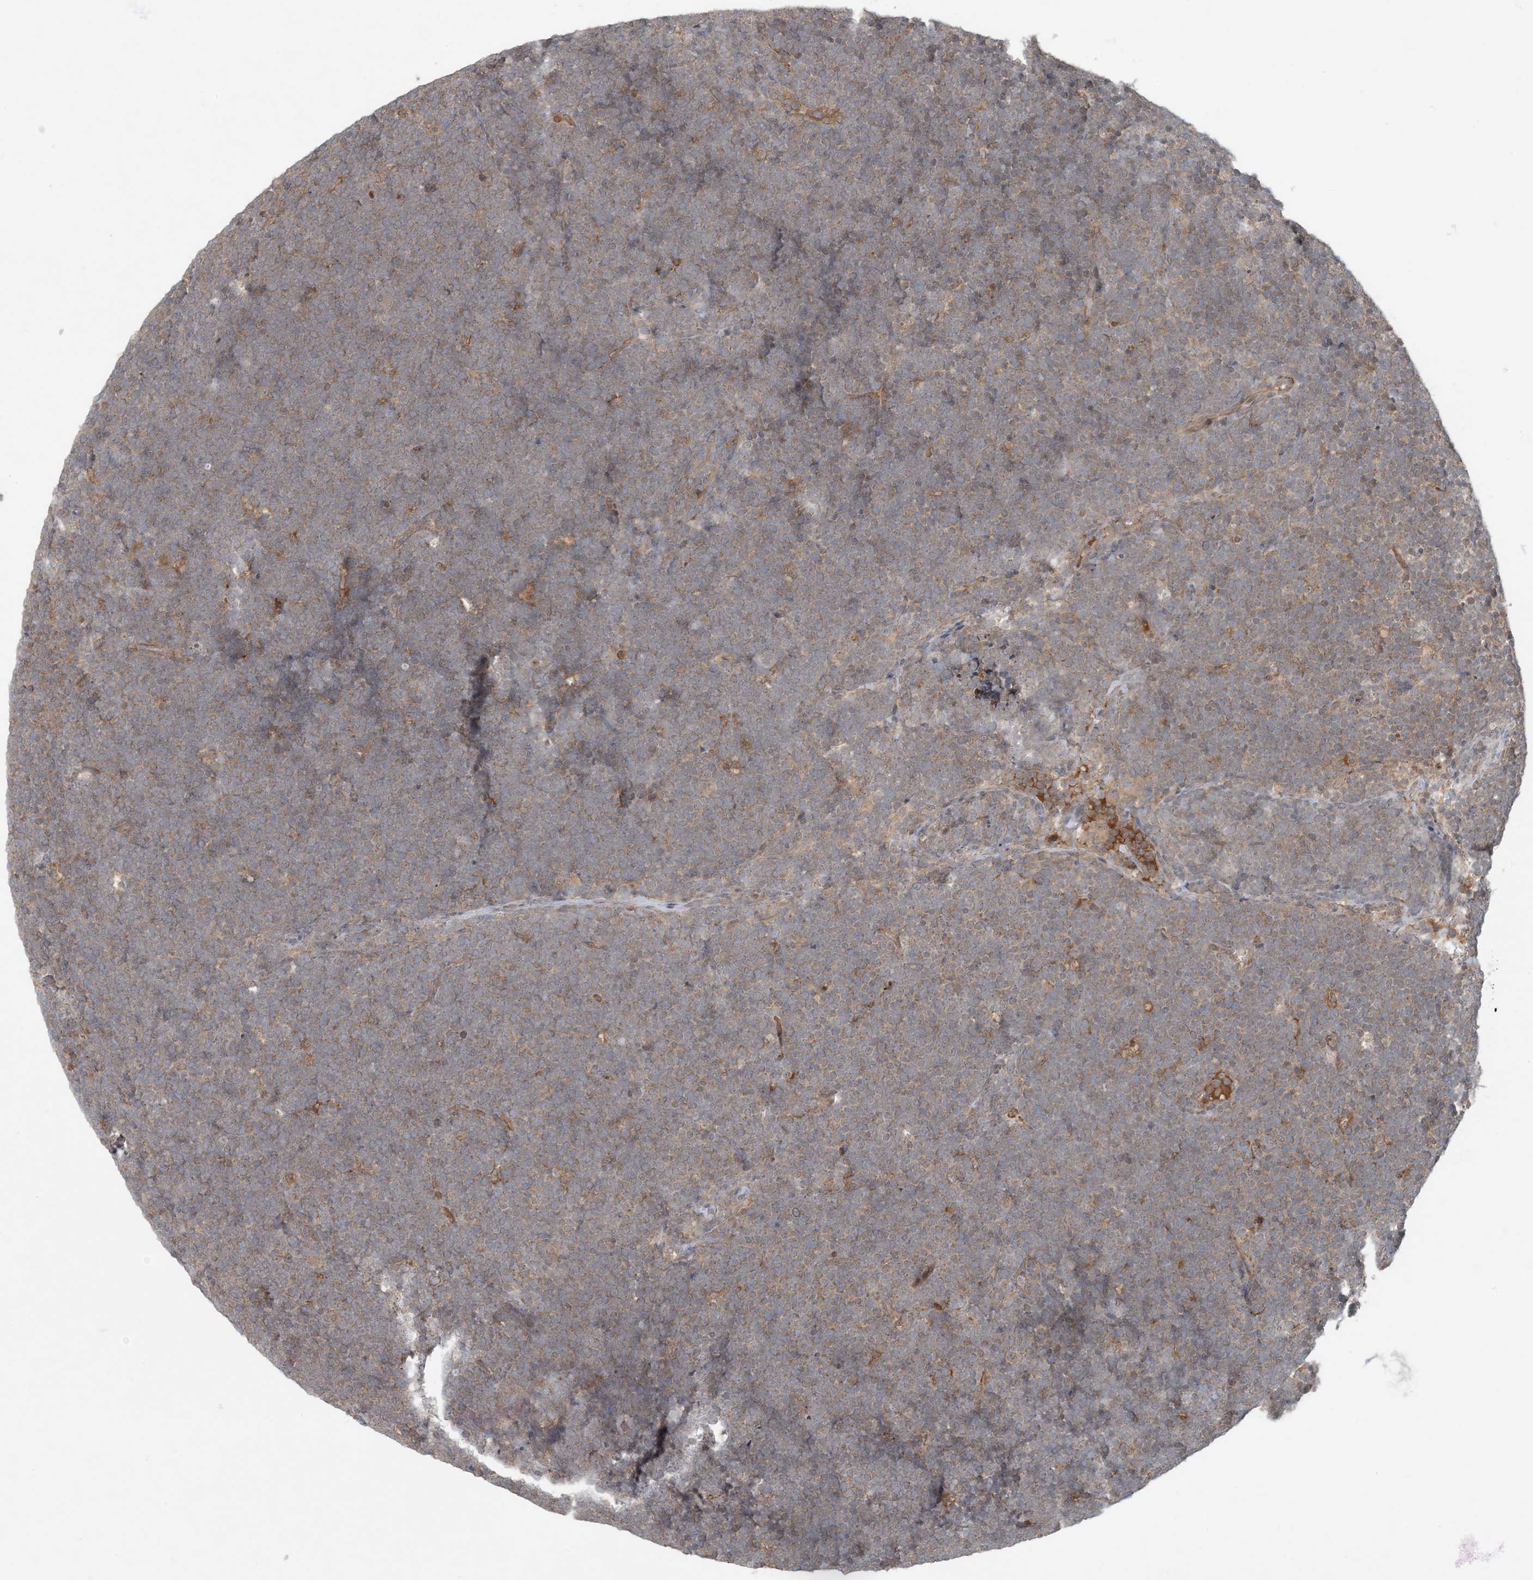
{"staining": {"intensity": "moderate", "quantity": "<25%", "location": "cytoplasmic/membranous"}, "tissue": "lymphoma", "cell_type": "Tumor cells", "image_type": "cancer", "snomed": [{"axis": "morphology", "description": "Malignant lymphoma, non-Hodgkin's type, High grade"}, {"axis": "topography", "description": "Lymph node"}], "caption": "A brown stain highlights moderate cytoplasmic/membranous positivity of a protein in high-grade malignant lymphoma, non-Hodgkin's type tumor cells. Using DAB (brown) and hematoxylin (blue) stains, captured at high magnification using brightfield microscopy.", "gene": "OBI1", "patient": {"sex": "male", "age": 13}}